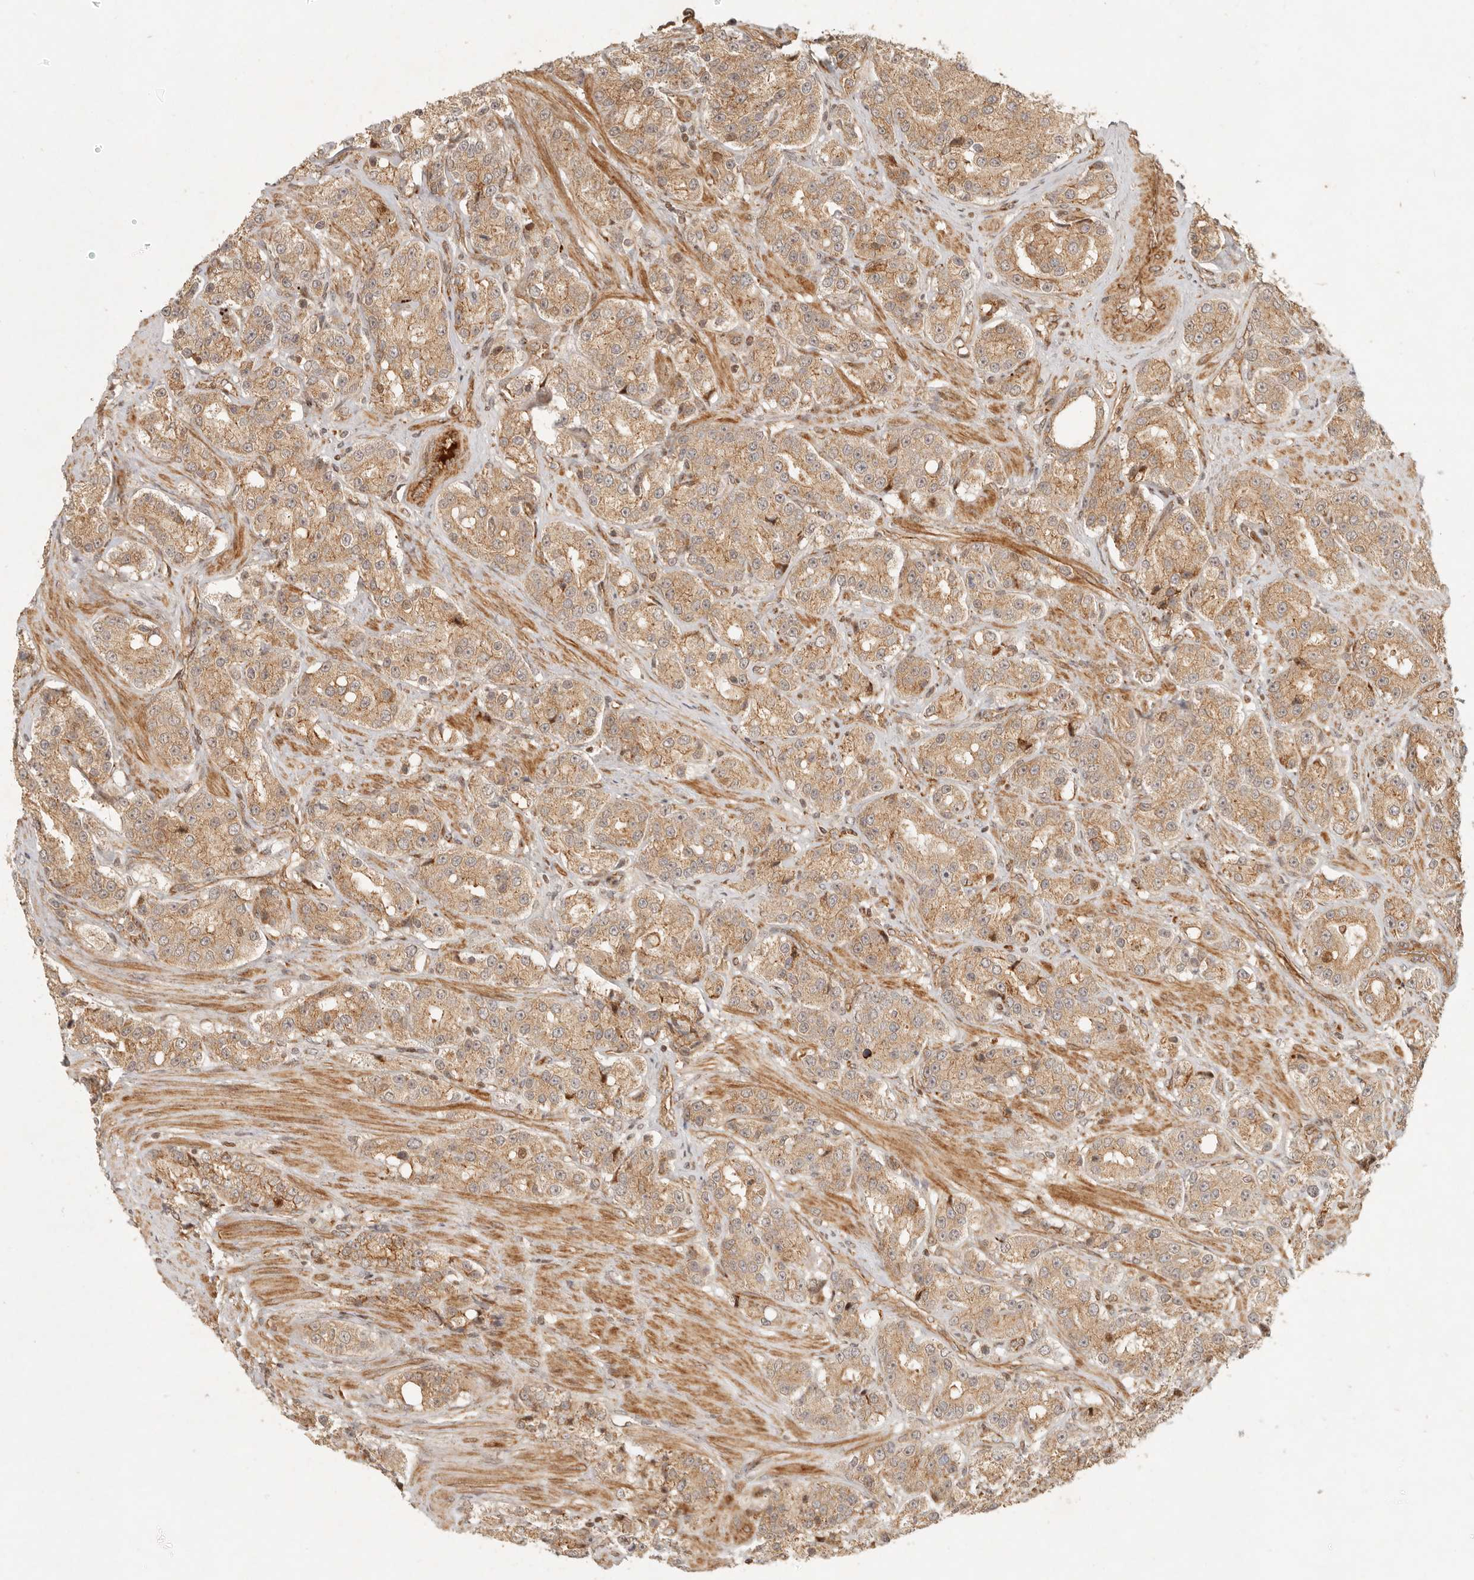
{"staining": {"intensity": "moderate", "quantity": ">75%", "location": "cytoplasmic/membranous,nuclear"}, "tissue": "prostate cancer", "cell_type": "Tumor cells", "image_type": "cancer", "snomed": [{"axis": "morphology", "description": "Adenocarcinoma, High grade"}, {"axis": "topography", "description": "Prostate"}], "caption": "A medium amount of moderate cytoplasmic/membranous and nuclear staining is present in approximately >75% of tumor cells in prostate cancer tissue.", "gene": "KLHL38", "patient": {"sex": "male", "age": 60}}